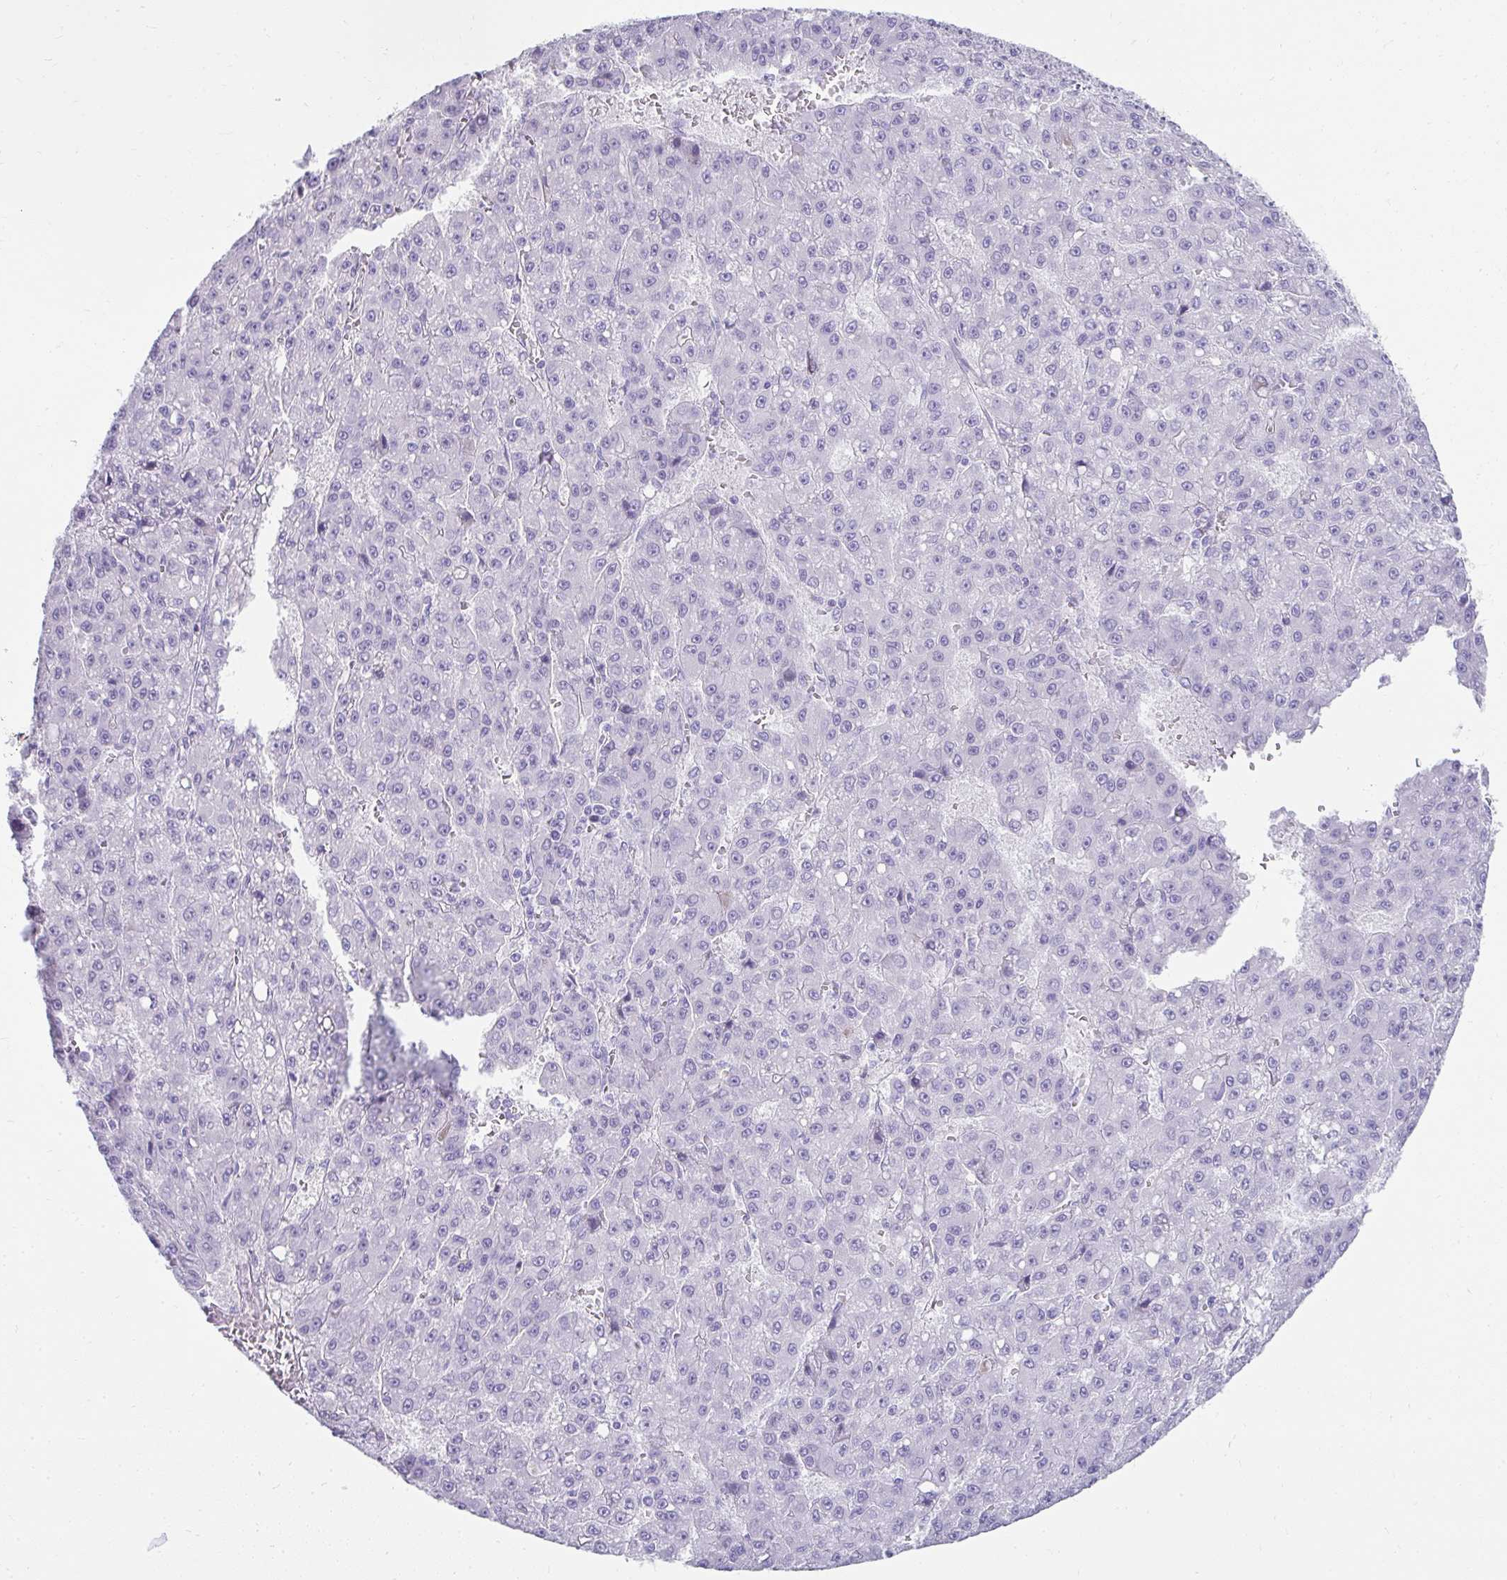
{"staining": {"intensity": "negative", "quantity": "none", "location": "none"}, "tissue": "liver cancer", "cell_type": "Tumor cells", "image_type": "cancer", "snomed": [{"axis": "morphology", "description": "Carcinoma, Hepatocellular, NOS"}, {"axis": "topography", "description": "Liver"}], "caption": "This is a histopathology image of immunohistochemistry (IHC) staining of liver hepatocellular carcinoma, which shows no staining in tumor cells. (Brightfield microscopy of DAB IHC at high magnification).", "gene": "TNNT1", "patient": {"sex": "male", "age": 70}}